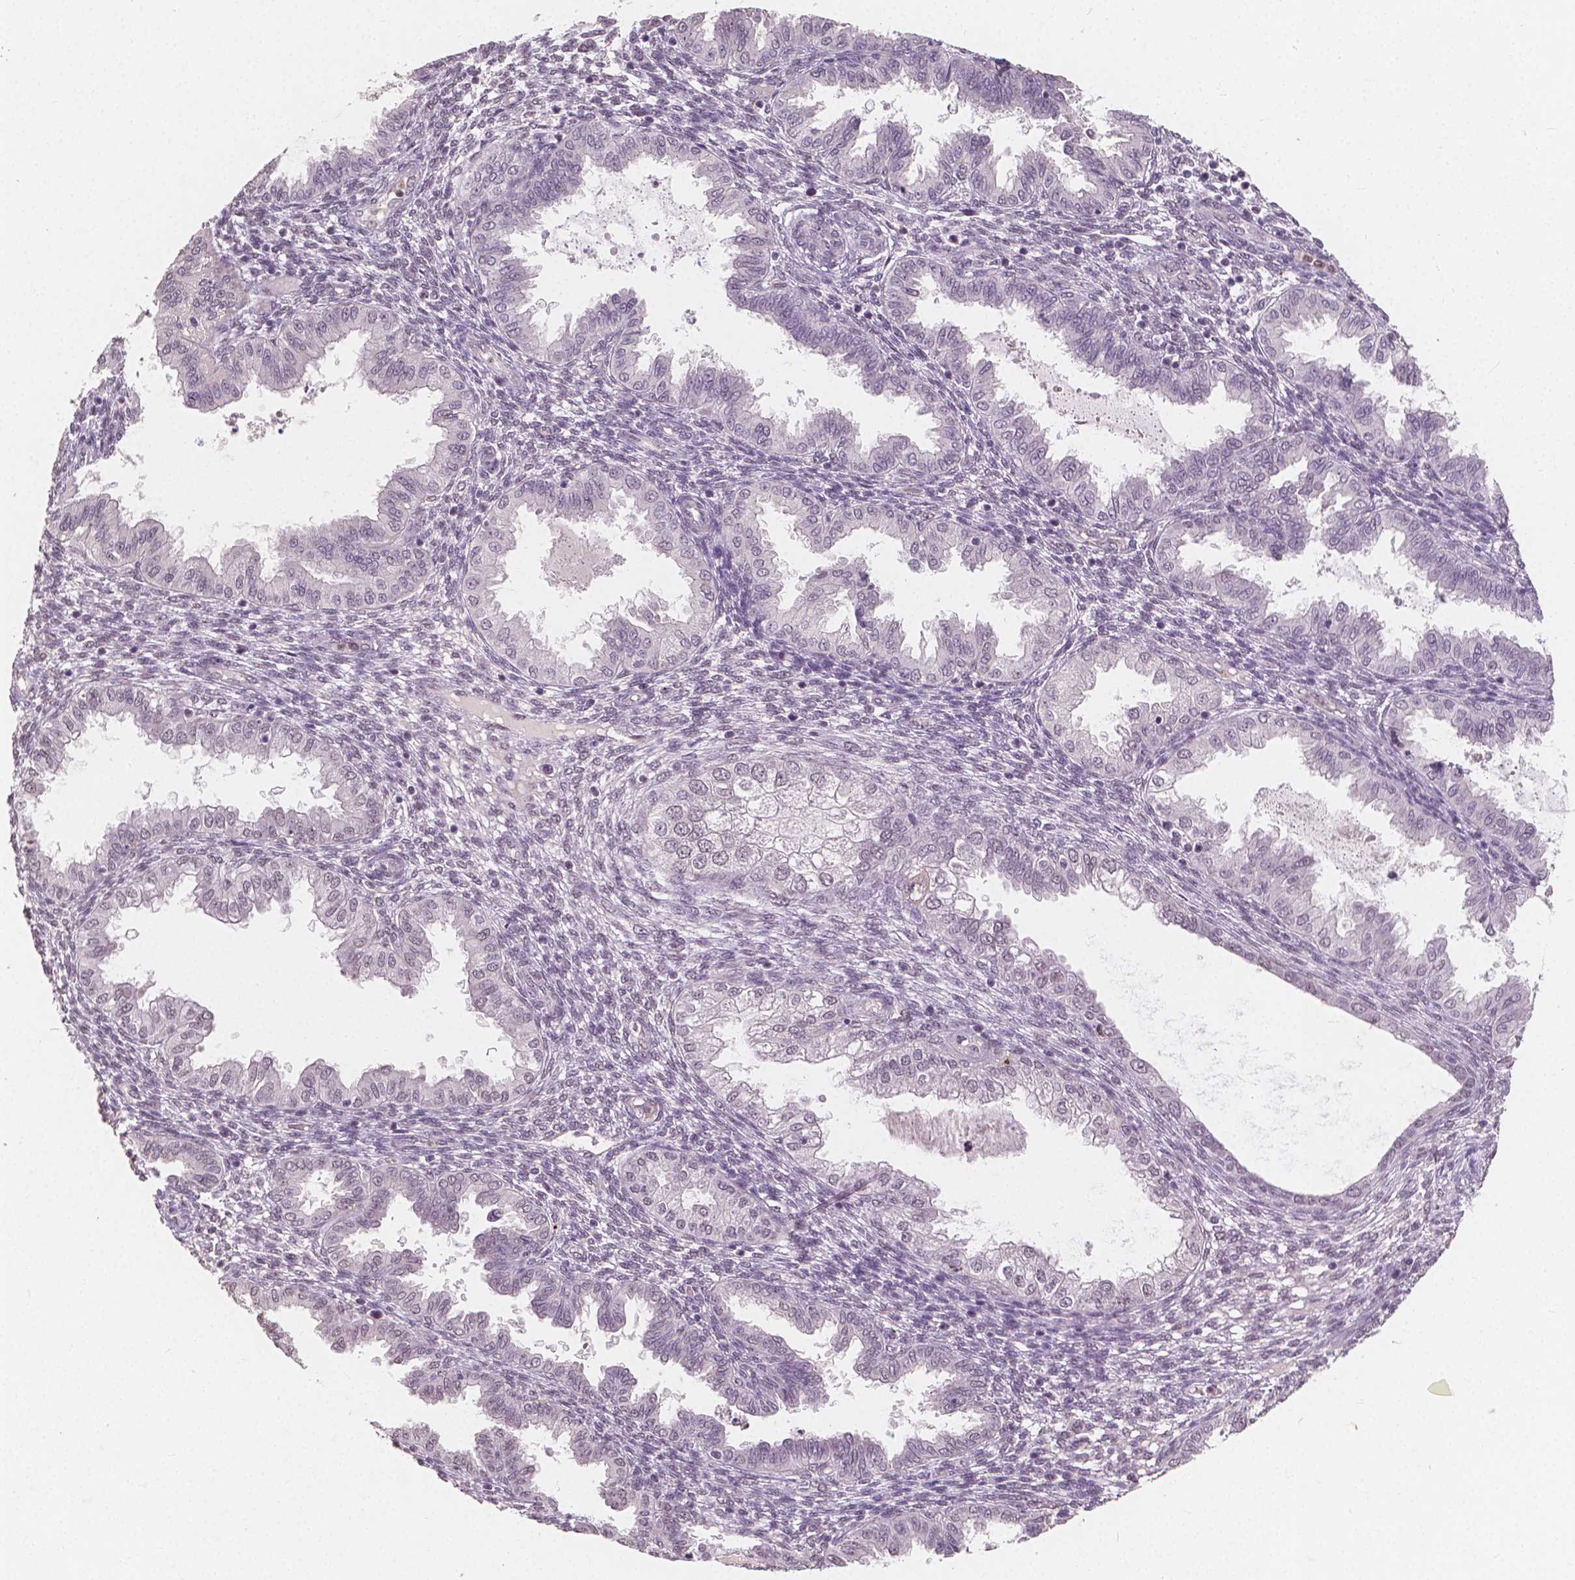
{"staining": {"intensity": "negative", "quantity": "none", "location": "none"}, "tissue": "endometrium", "cell_type": "Cells in endometrial stroma", "image_type": "normal", "snomed": [{"axis": "morphology", "description": "Normal tissue, NOS"}, {"axis": "topography", "description": "Endometrium"}], "caption": "The micrograph demonstrates no significant expression in cells in endometrial stroma of endometrium.", "gene": "NOLC1", "patient": {"sex": "female", "age": 33}}